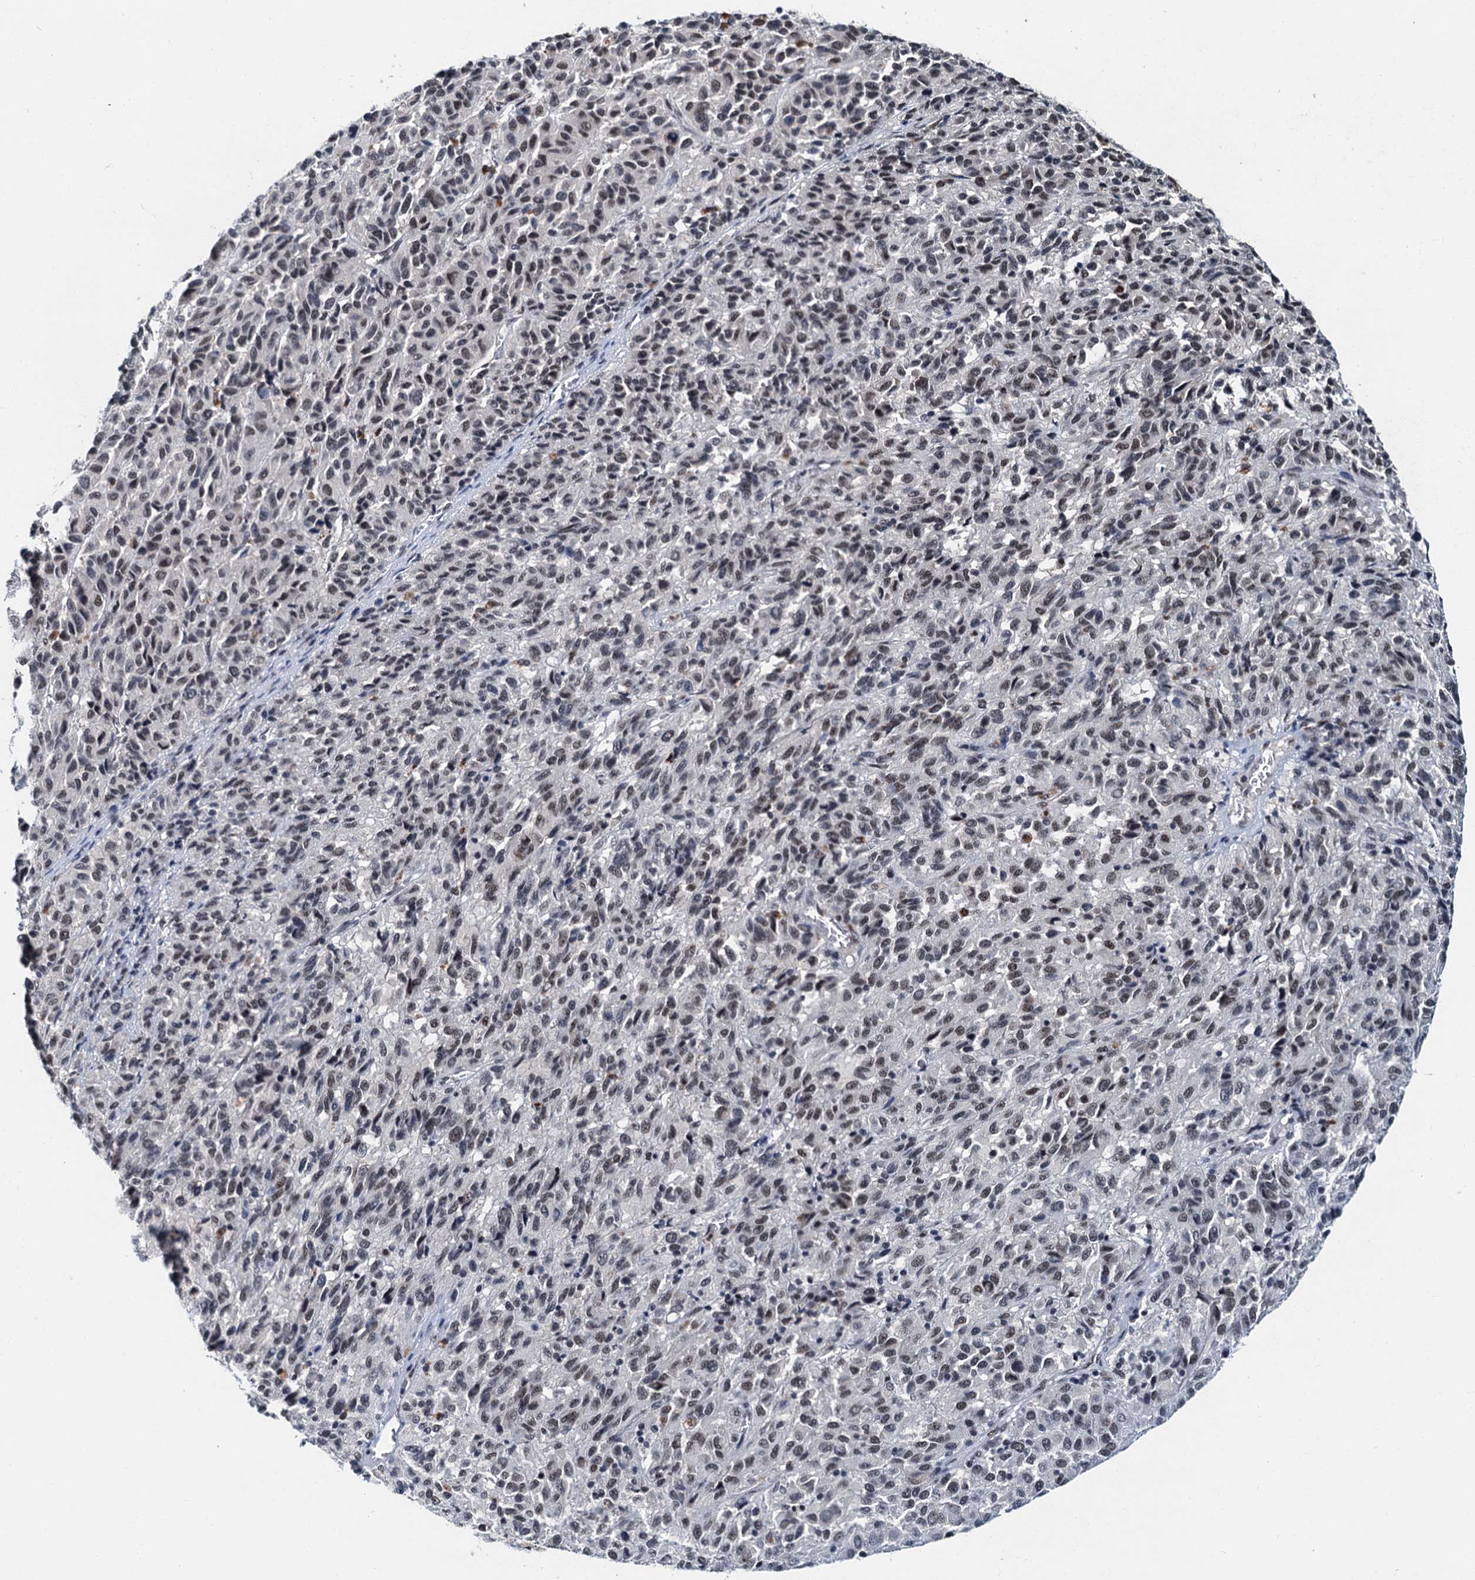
{"staining": {"intensity": "weak", "quantity": ">75%", "location": "nuclear"}, "tissue": "melanoma", "cell_type": "Tumor cells", "image_type": "cancer", "snomed": [{"axis": "morphology", "description": "Malignant melanoma, Metastatic site"}, {"axis": "topography", "description": "Lung"}], "caption": "Melanoma stained for a protein reveals weak nuclear positivity in tumor cells.", "gene": "SNRPD1", "patient": {"sex": "male", "age": 64}}